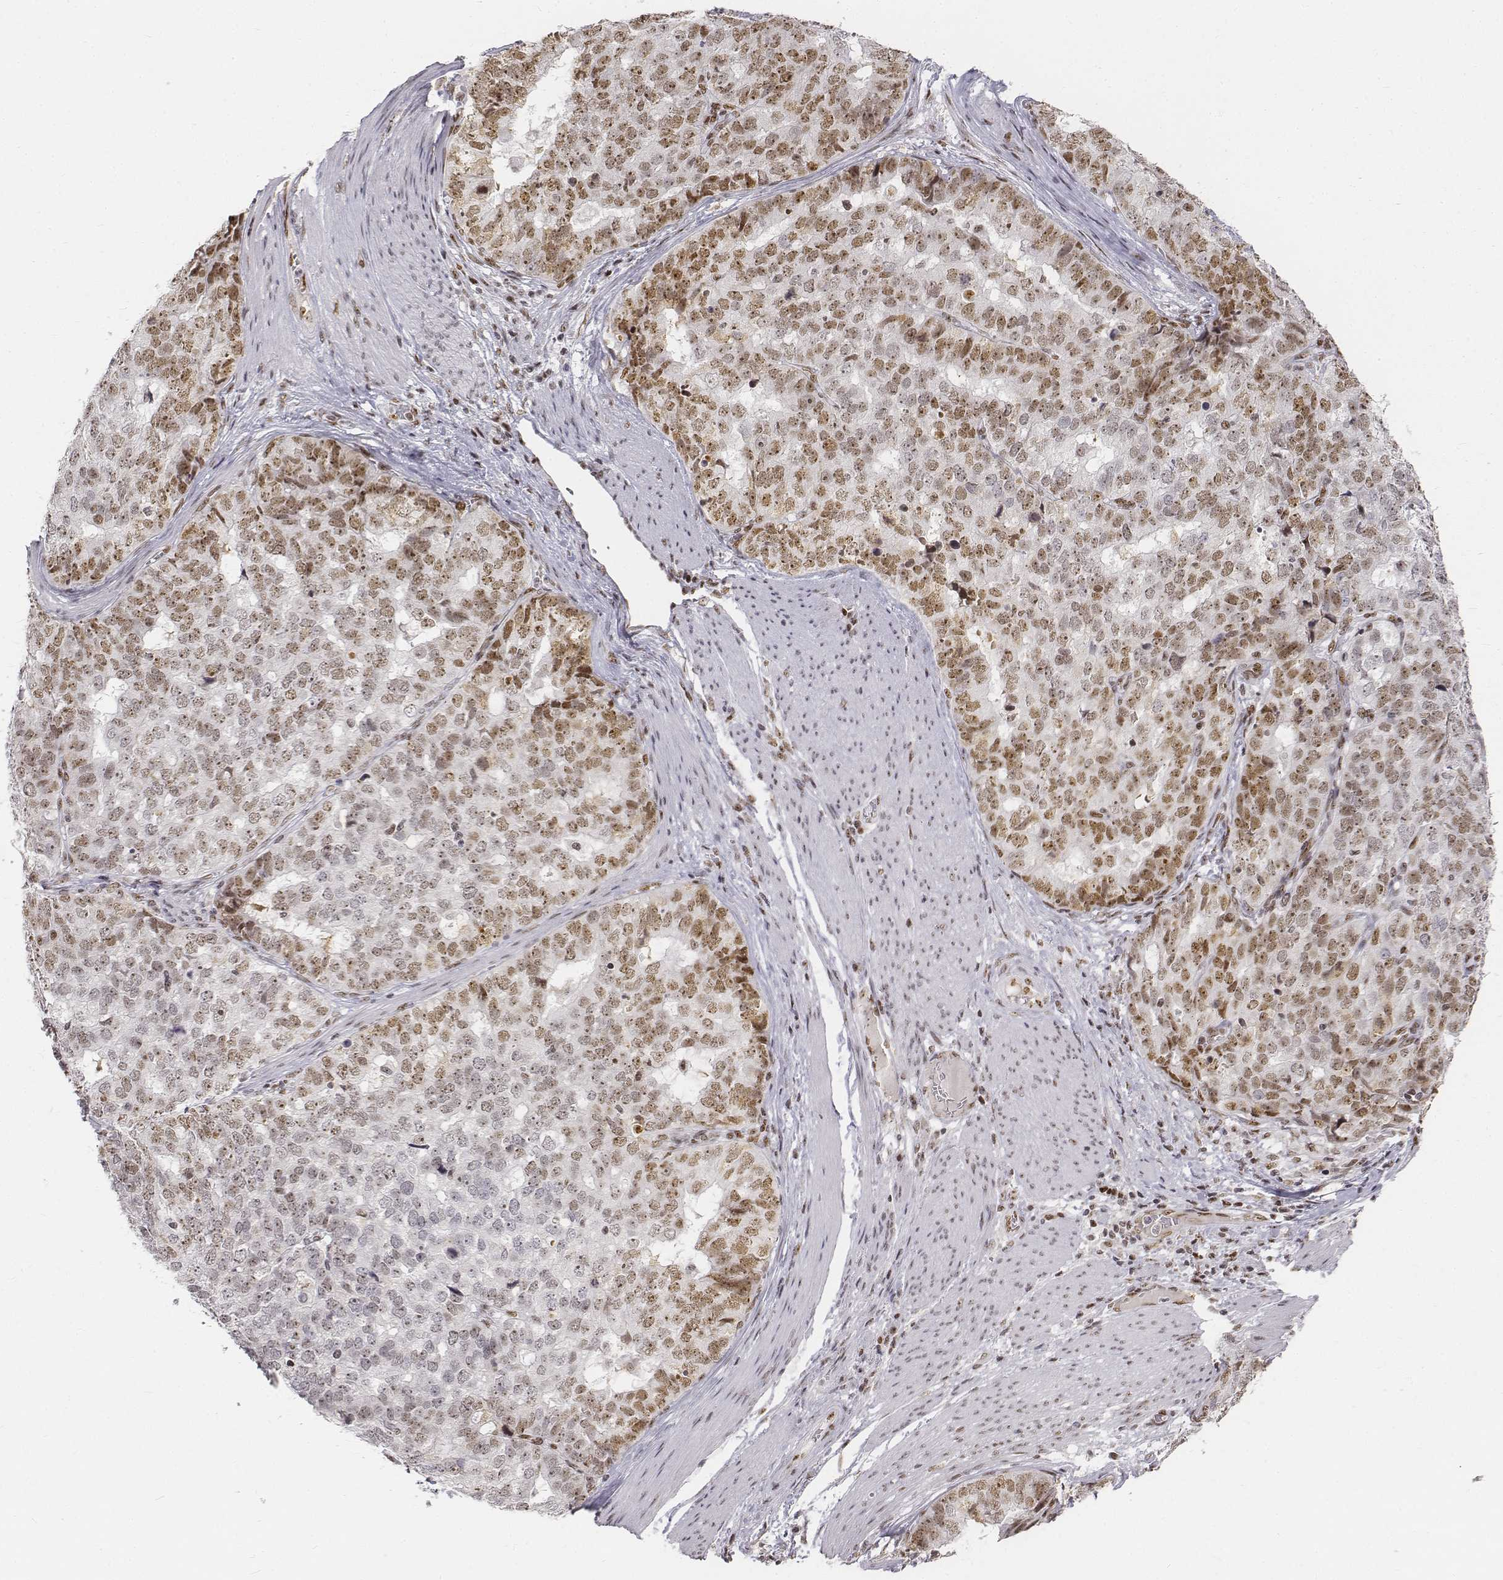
{"staining": {"intensity": "moderate", "quantity": "25%-75%", "location": "nuclear"}, "tissue": "stomach cancer", "cell_type": "Tumor cells", "image_type": "cancer", "snomed": [{"axis": "morphology", "description": "Adenocarcinoma, NOS"}, {"axis": "topography", "description": "Stomach"}], "caption": "Moderate nuclear protein staining is seen in approximately 25%-75% of tumor cells in stomach cancer (adenocarcinoma).", "gene": "PHF6", "patient": {"sex": "male", "age": 69}}